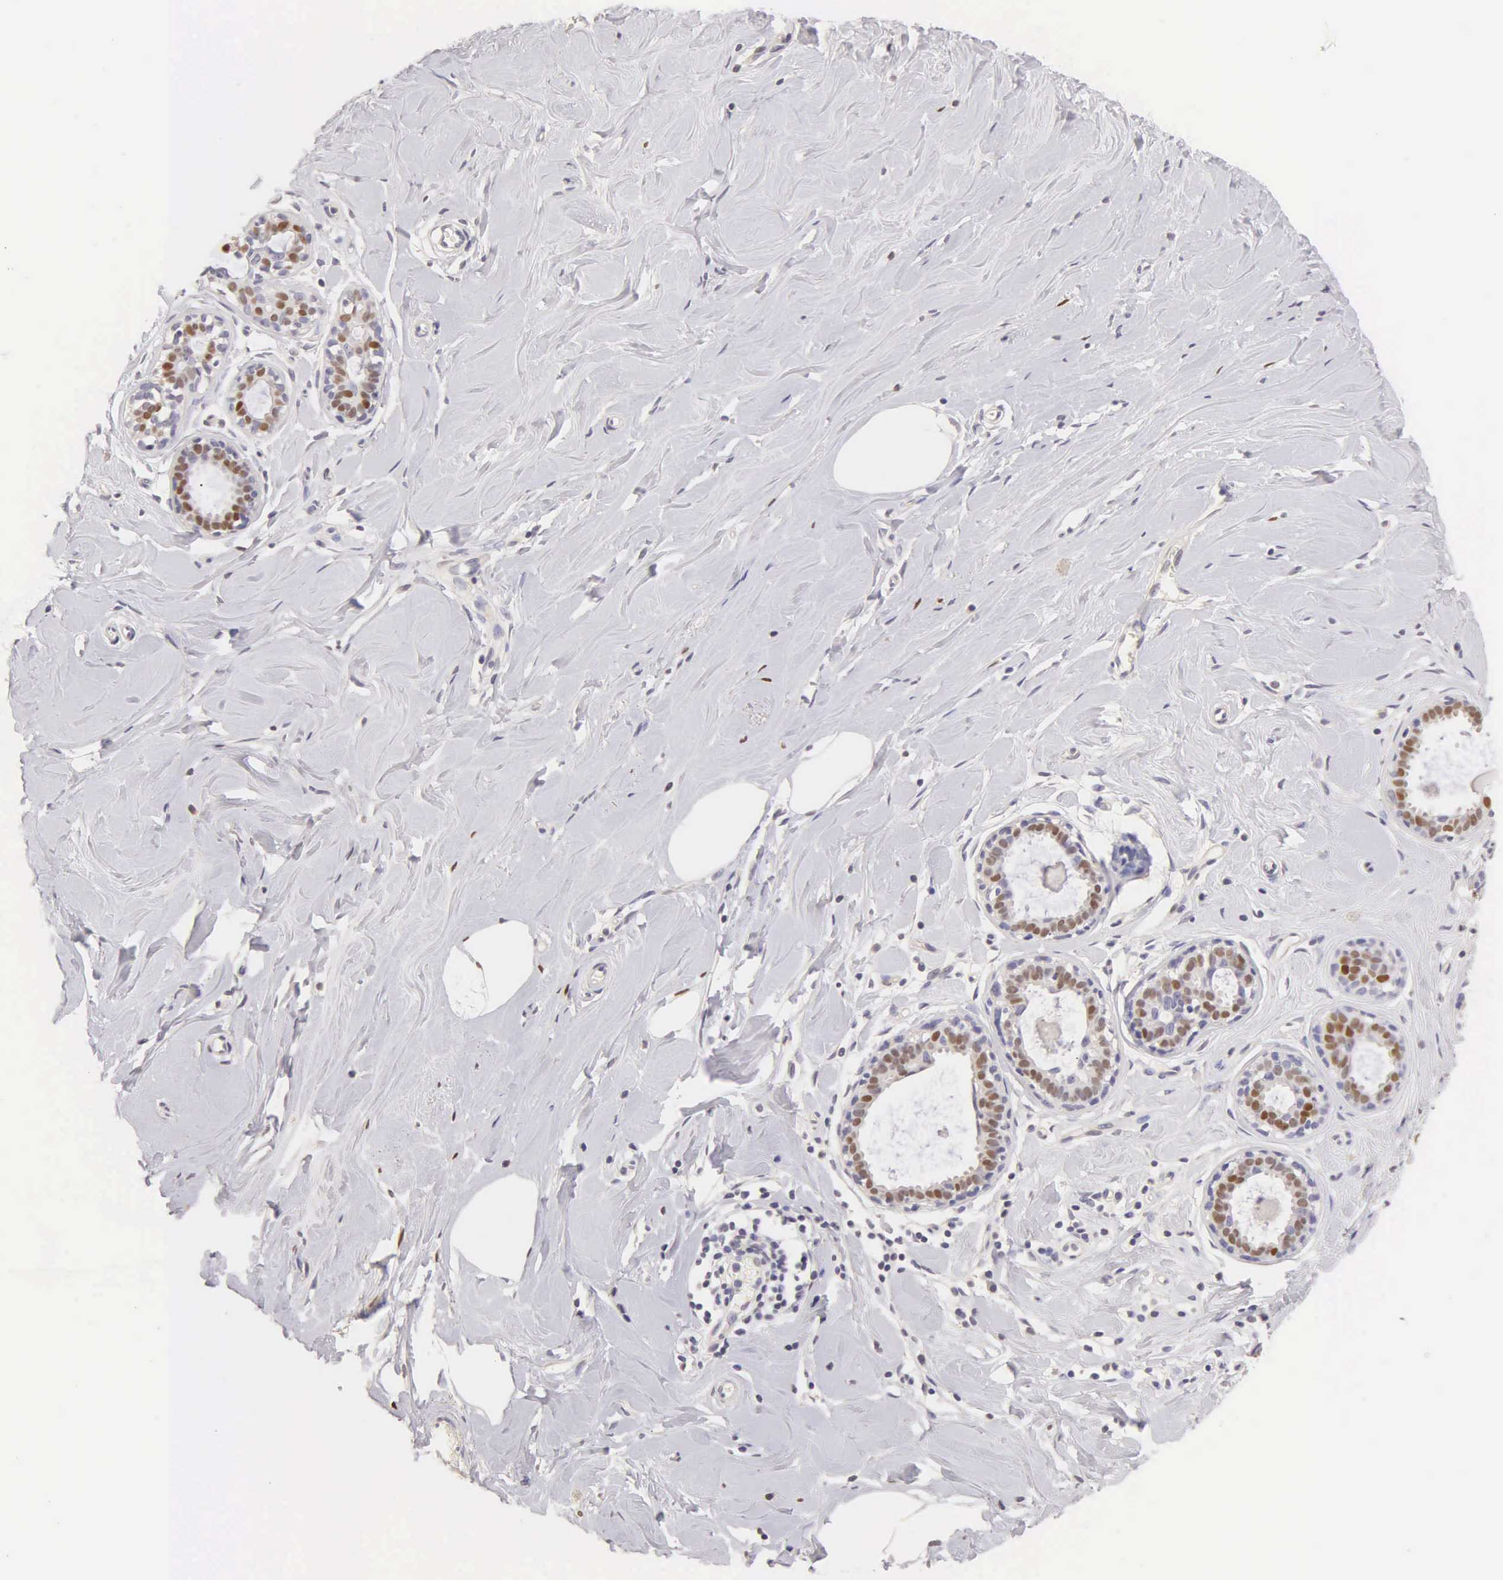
{"staining": {"intensity": "negative", "quantity": "none", "location": "none"}, "tissue": "breast", "cell_type": "Adipocytes", "image_type": "normal", "snomed": [{"axis": "morphology", "description": "Normal tissue, NOS"}, {"axis": "topography", "description": "Breast"}], "caption": "High power microscopy image of an immunohistochemistry (IHC) histopathology image of unremarkable breast, revealing no significant positivity in adipocytes.", "gene": "ESR1", "patient": {"sex": "female", "age": 44}}